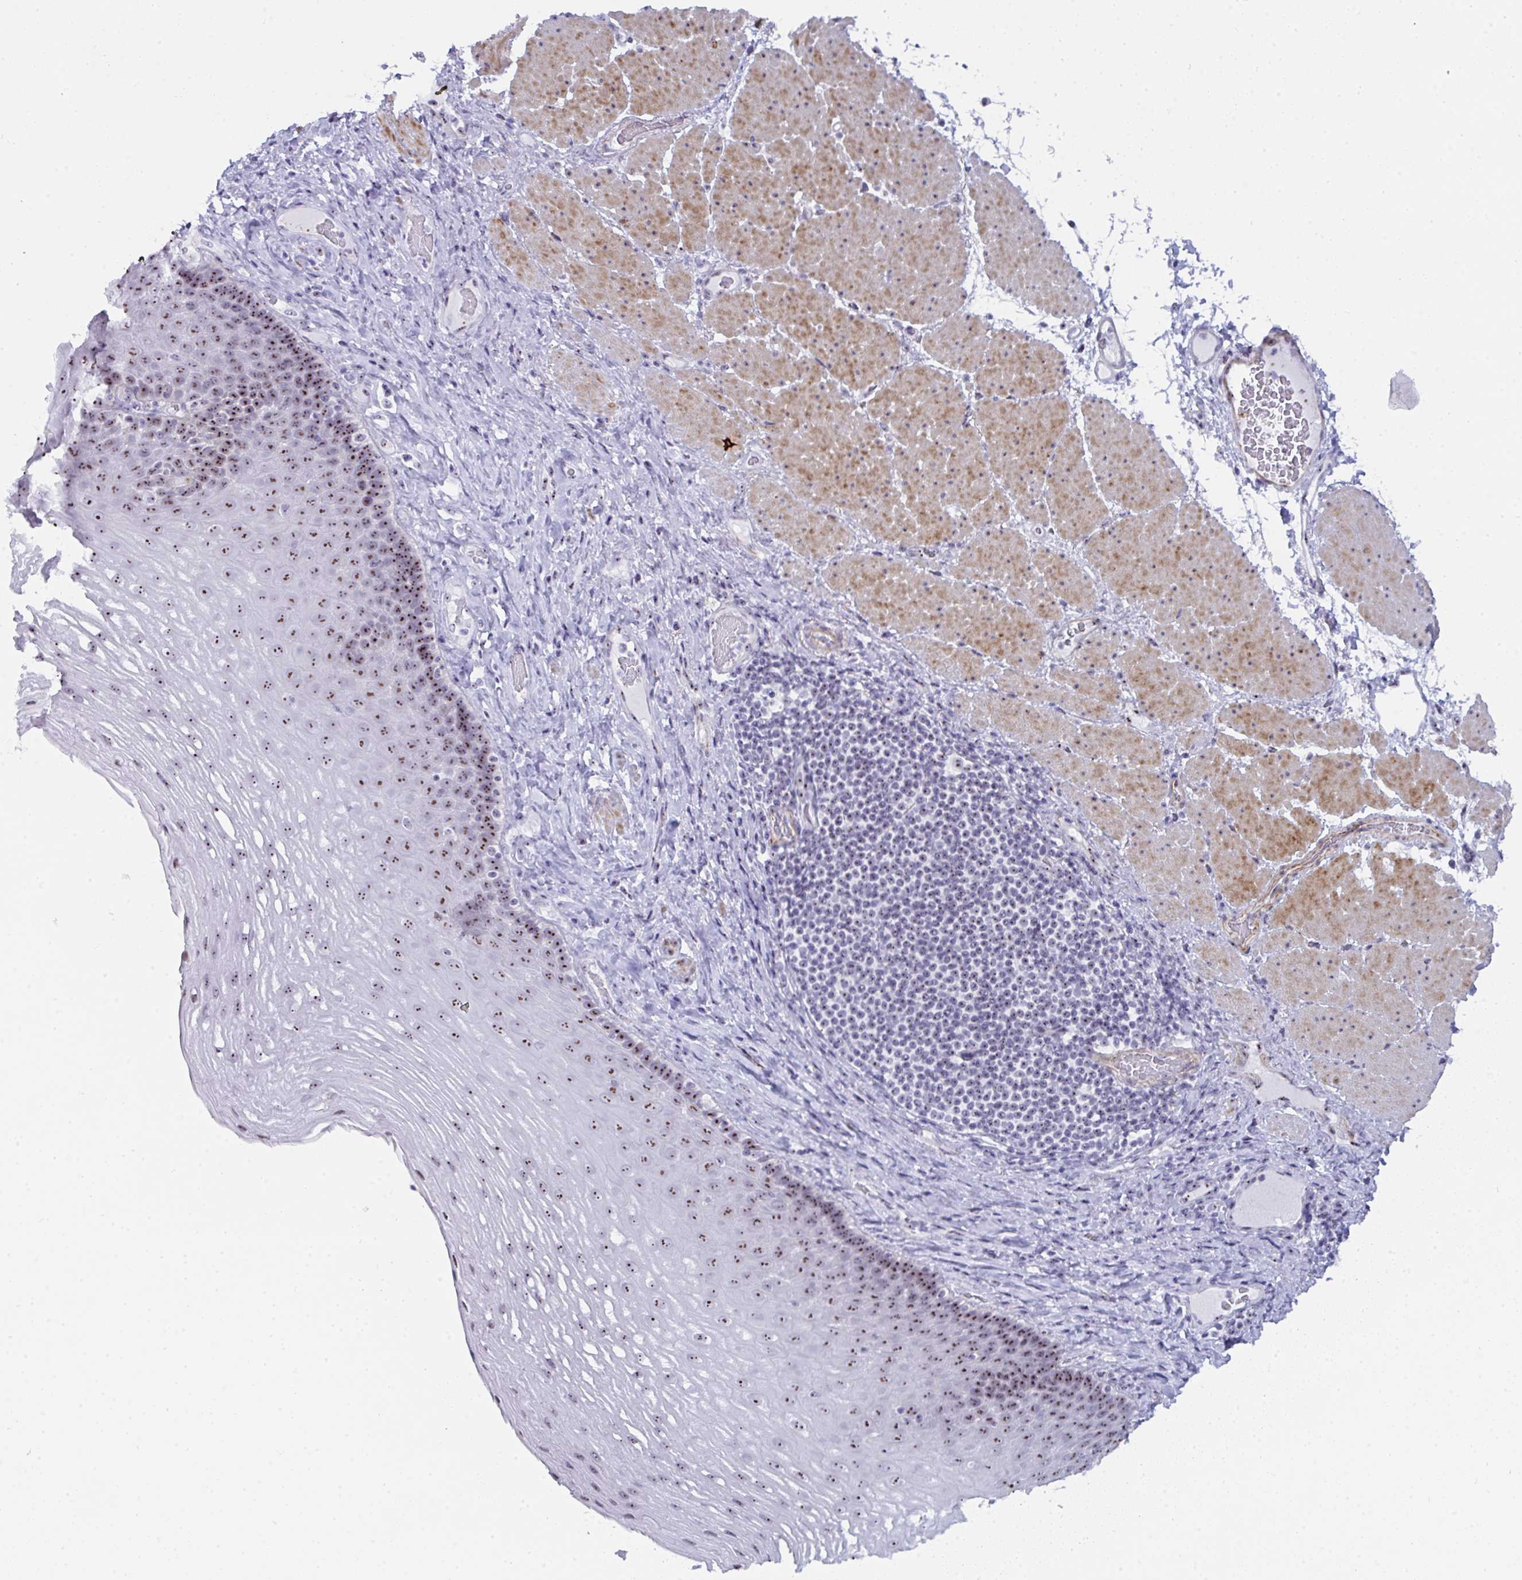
{"staining": {"intensity": "moderate", "quantity": ">75%", "location": "nuclear"}, "tissue": "esophagus", "cell_type": "Squamous epithelial cells", "image_type": "normal", "snomed": [{"axis": "morphology", "description": "Normal tissue, NOS"}, {"axis": "topography", "description": "Esophagus"}], "caption": "Human esophagus stained with a protein marker exhibits moderate staining in squamous epithelial cells.", "gene": "NOP10", "patient": {"sex": "male", "age": 62}}